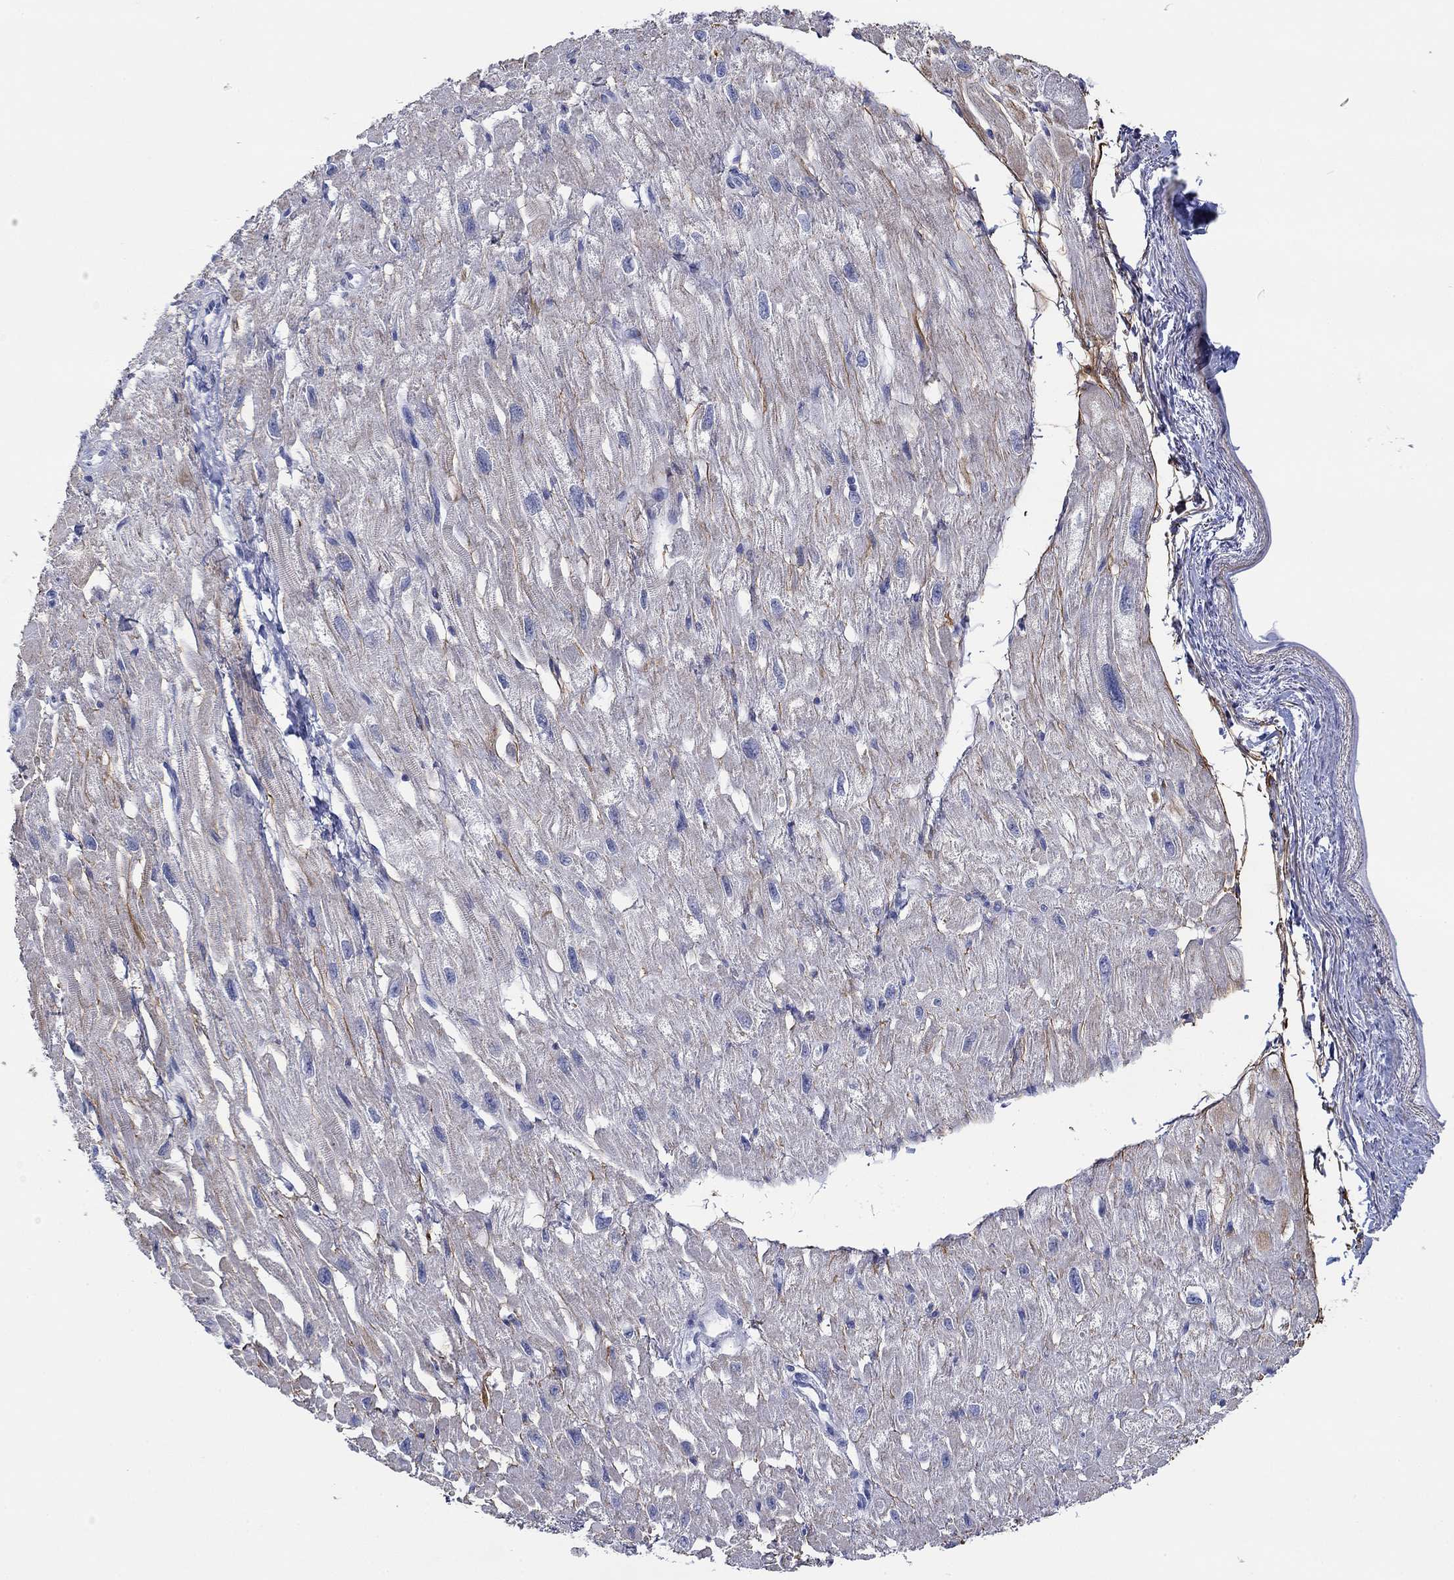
{"staining": {"intensity": "negative", "quantity": "none", "location": "none"}, "tissue": "heart muscle", "cell_type": "Cardiomyocytes", "image_type": "normal", "snomed": [{"axis": "morphology", "description": "Normal tissue, NOS"}, {"axis": "topography", "description": "Heart"}], "caption": "A histopathology image of heart muscle stained for a protein displays no brown staining in cardiomyocytes.", "gene": "PDYN", "patient": {"sex": "male", "age": 66}}